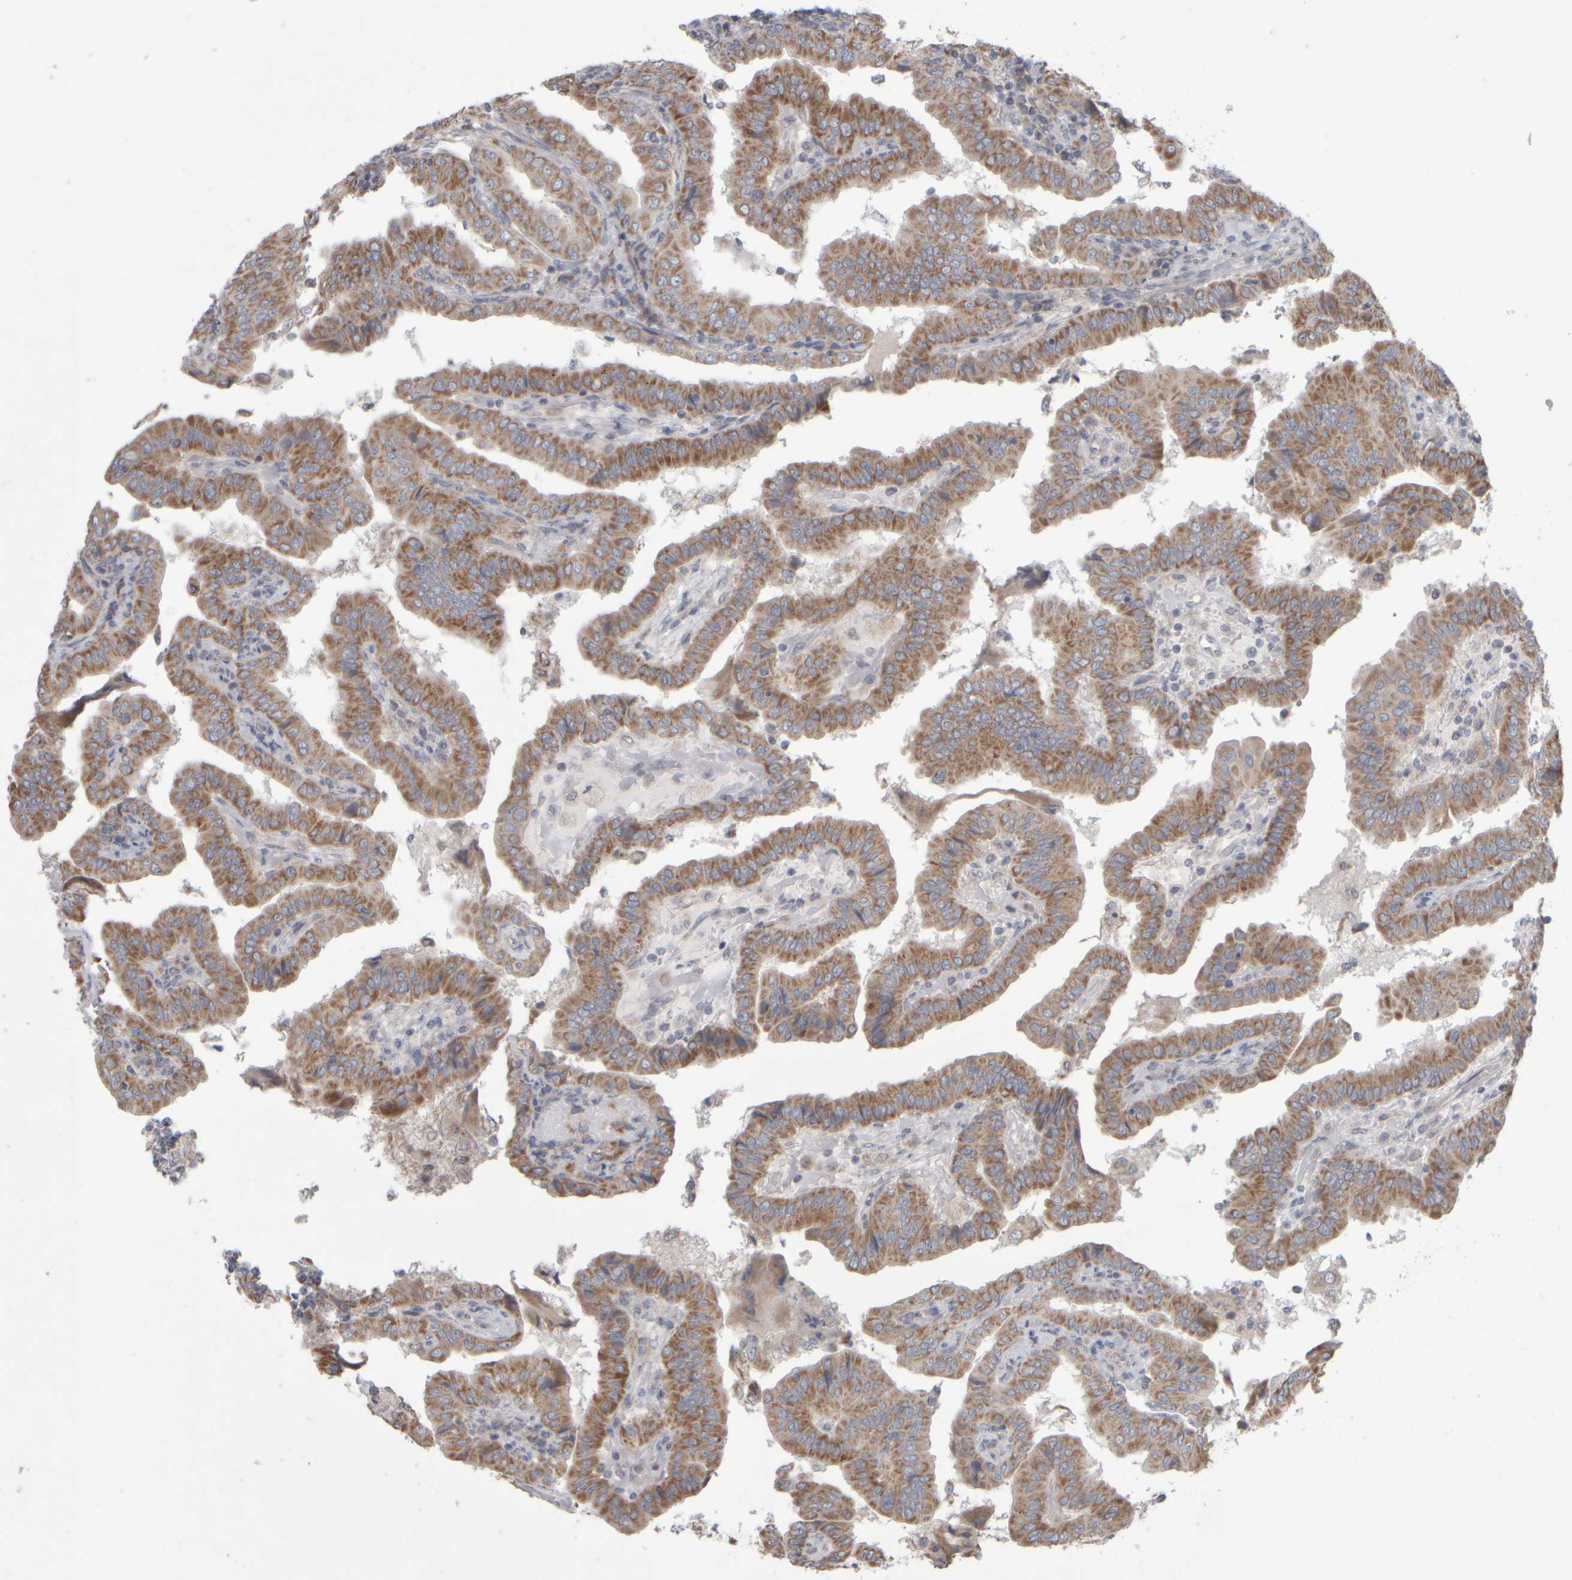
{"staining": {"intensity": "moderate", "quantity": ">75%", "location": "cytoplasmic/membranous"}, "tissue": "thyroid cancer", "cell_type": "Tumor cells", "image_type": "cancer", "snomed": [{"axis": "morphology", "description": "Papillary adenocarcinoma, NOS"}, {"axis": "topography", "description": "Thyroid gland"}], "caption": "Thyroid cancer stained for a protein (brown) reveals moderate cytoplasmic/membranous positive staining in approximately >75% of tumor cells.", "gene": "SCO1", "patient": {"sex": "male", "age": 33}}